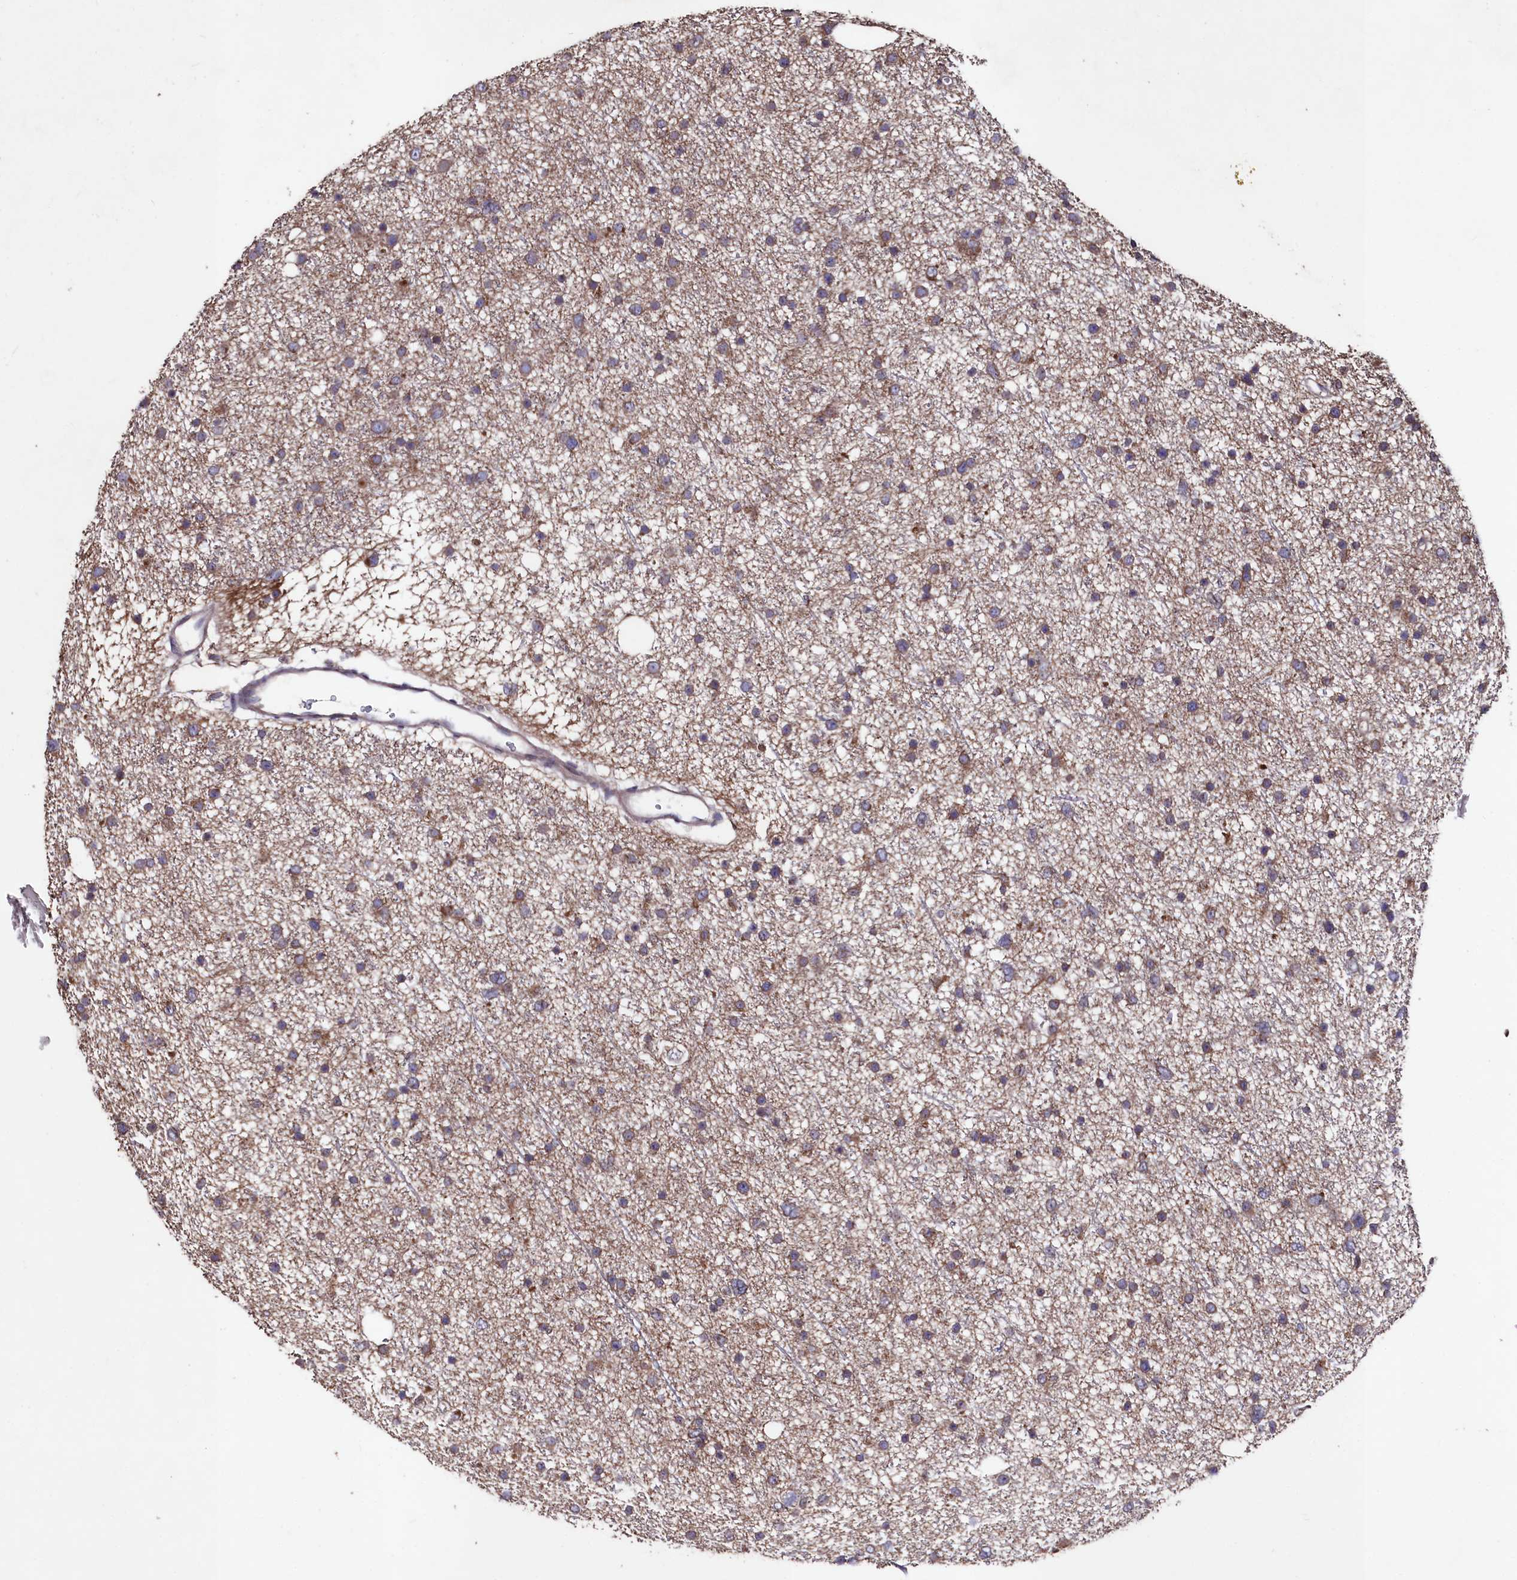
{"staining": {"intensity": "moderate", "quantity": ">75%", "location": "cytoplasmic/membranous"}, "tissue": "glioma", "cell_type": "Tumor cells", "image_type": "cancer", "snomed": [{"axis": "morphology", "description": "Glioma, malignant, Low grade"}, {"axis": "topography", "description": "Cerebral cortex"}], "caption": "A medium amount of moderate cytoplasmic/membranous positivity is present in approximately >75% of tumor cells in glioma tissue.", "gene": "MYO1H", "patient": {"sex": "female", "age": 39}}